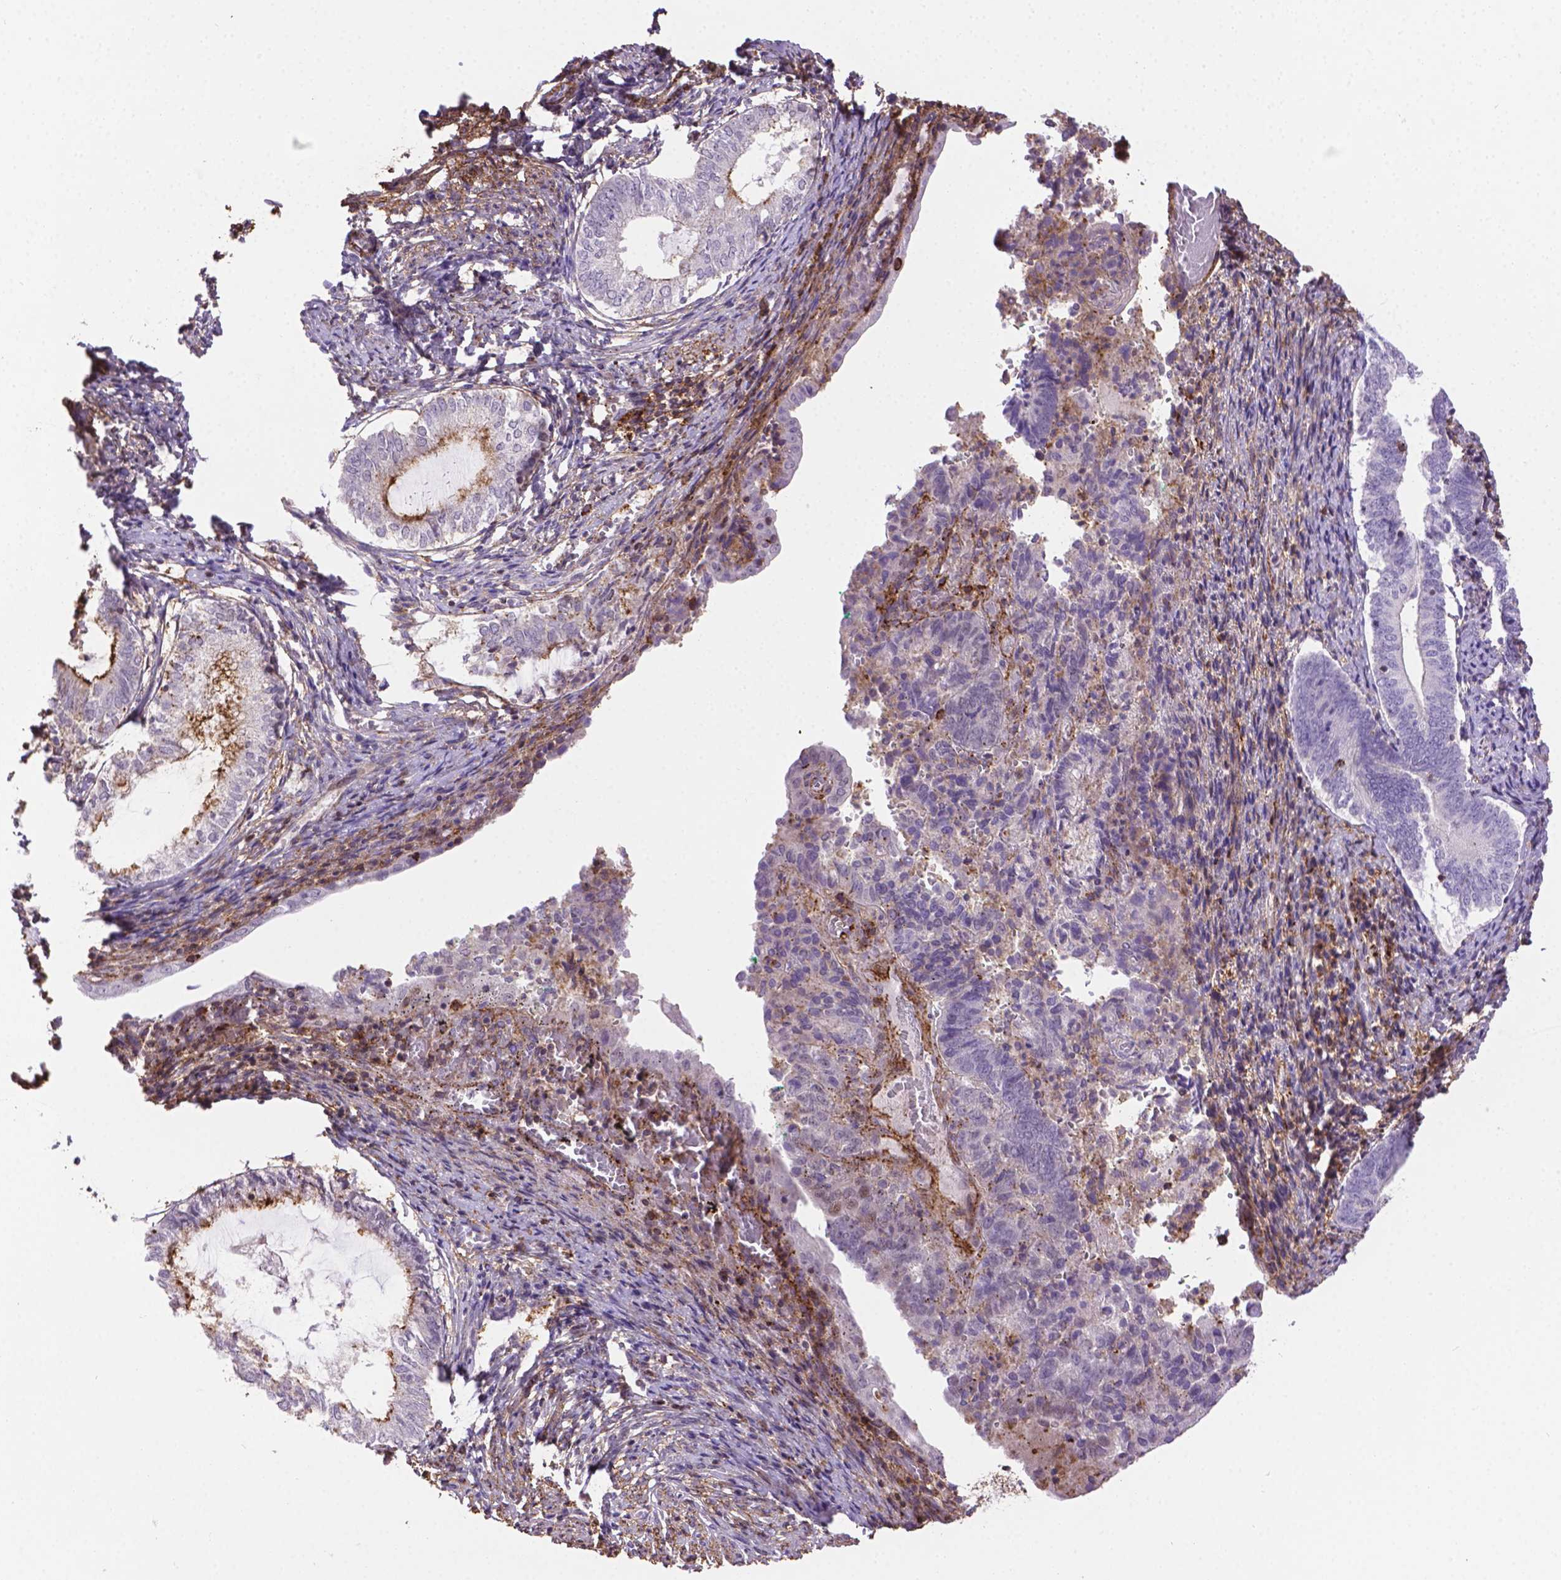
{"staining": {"intensity": "negative", "quantity": "none", "location": "none"}, "tissue": "endometrium", "cell_type": "Cells in endometrial stroma", "image_type": "normal", "snomed": [{"axis": "morphology", "description": "Normal tissue, NOS"}, {"axis": "topography", "description": "Endometrium"}], "caption": "Immunohistochemistry photomicrograph of normal endometrium stained for a protein (brown), which displays no expression in cells in endometrial stroma.", "gene": "ACAD10", "patient": {"sex": "female", "age": 50}}